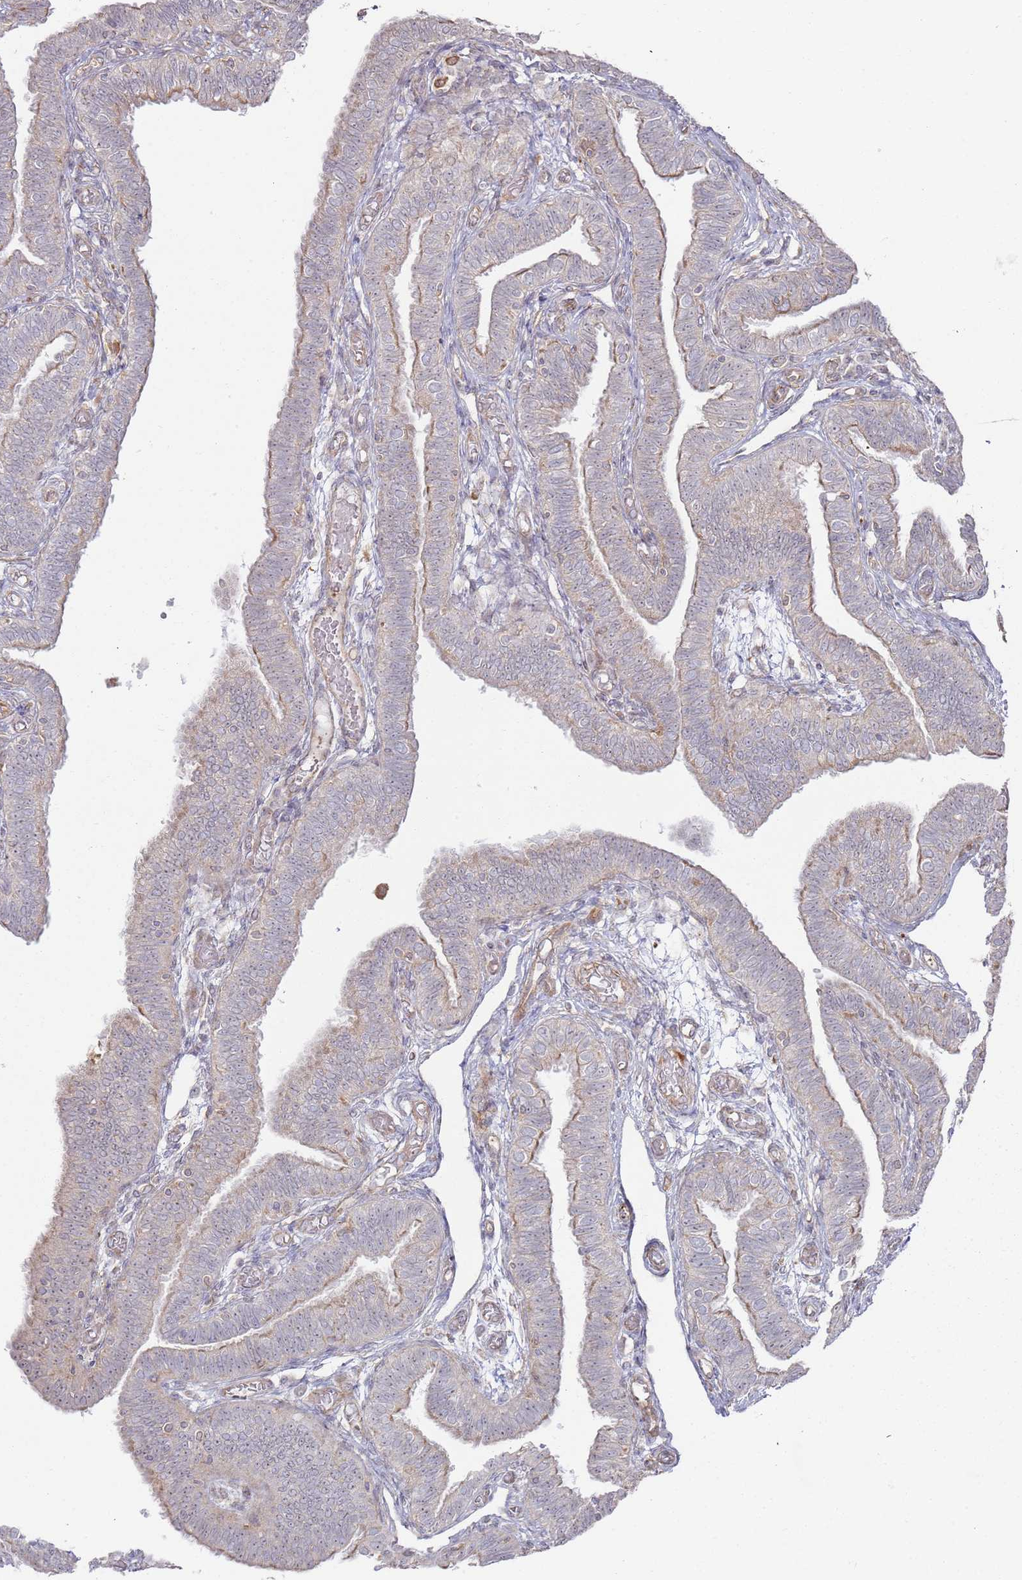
{"staining": {"intensity": "moderate", "quantity": "25%-75%", "location": "cytoplasmic/membranous,nuclear"}, "tissue": "fallopian tube", "cell_type": "Glandular cells", "image_type": "normal", "snomed": [{"axis": "morphology", "description": "Normal tissue, NOS"}, {"axis": "topography", "description": "Fallopian tube"}], "caption": "Protein staining of unremarkable fallopian tube exhibits moderate cytoplasmic/membranous,nuclear expression in approximately 25%-75% of glandular cells. The staining was performed using DAB (3,3'-diaminobenzidine), with brown indicating positive protein expression. Nuclei are stained blue with hematoxylin.", "gene": "PHF21A", "patient": {"sex": "female", "age": 39}}